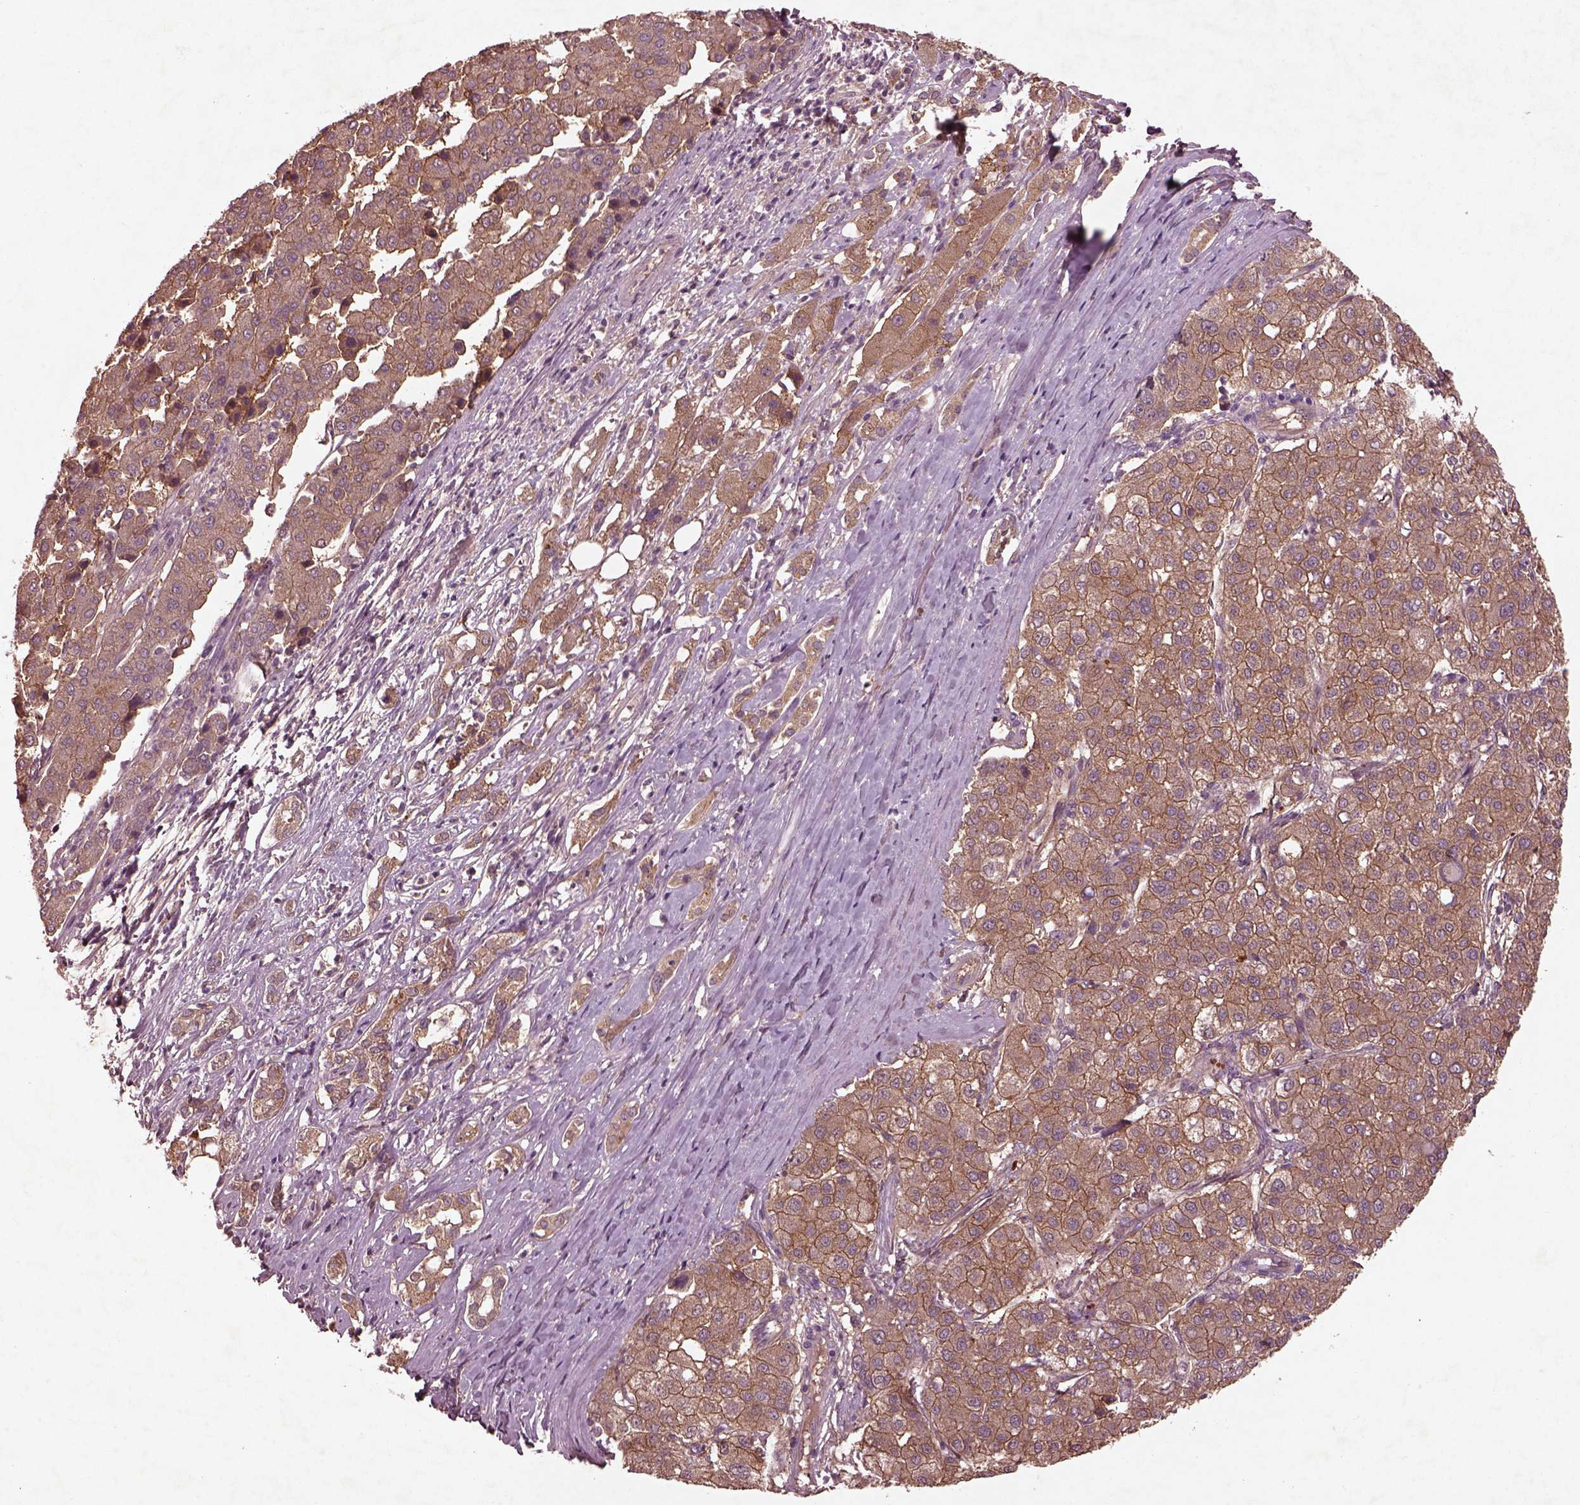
{"staining": {"intensity": "moderate", "quantity": ">75%", "location": "cytoplasmic/membranous"}, "tissue": "liver cancer", "cell_type": "Tumor cells", "image_type": "cancer", "snomed": [{"axis": "morphology", "description": "Carcinoma, Hepatocellular, NOS"}, {"axis": "topography", "description": "Liver"}], "caption": "This is an image of immunohistochemistry (IHC) staining of hepatocellular carcinoma (liver), which shows moderate staining in the cytoplasmic/membranous of tumor cells.", "gene": "FAM234A", "patient": {"sex": "male", "age": 65}}